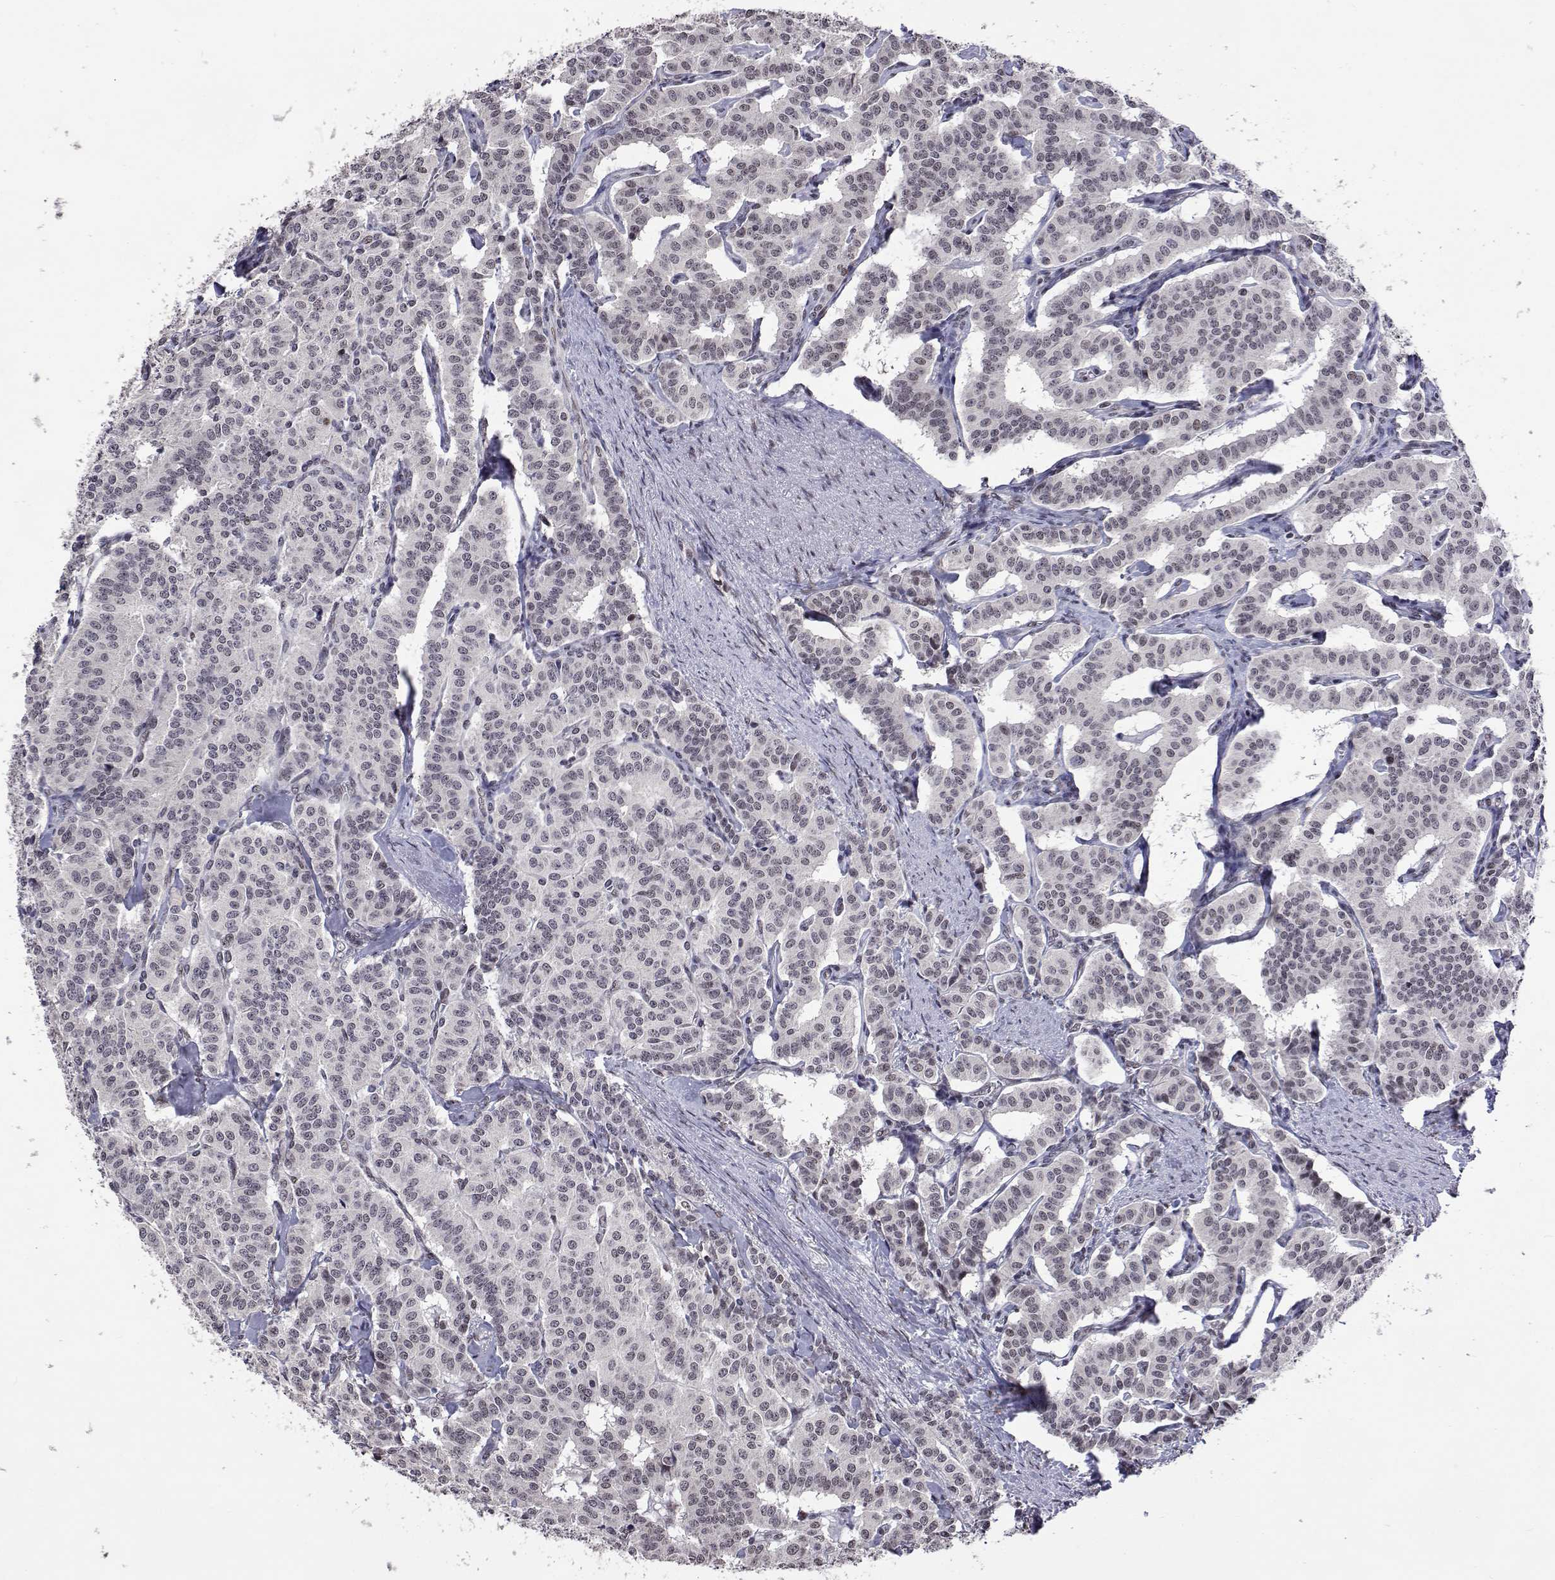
{"staining": {"intensity": "weak", "quantity": "<25%", "location": "nuclear"}, "tissue": "carcinoid", "cell_type": "Tumor cells", "image_type": "cancer", "snomed": [{"axis": "morphology", "description": "Carcinoid, malignant, NOS"}, {"axis": "topography", "description": "Lung"}], "caption": "Protein analysis of carcinoid displays no significant positivity in tumor cells.", "gene": "HNRNPA0", "patient": {"sex": "female", "age": 46}}